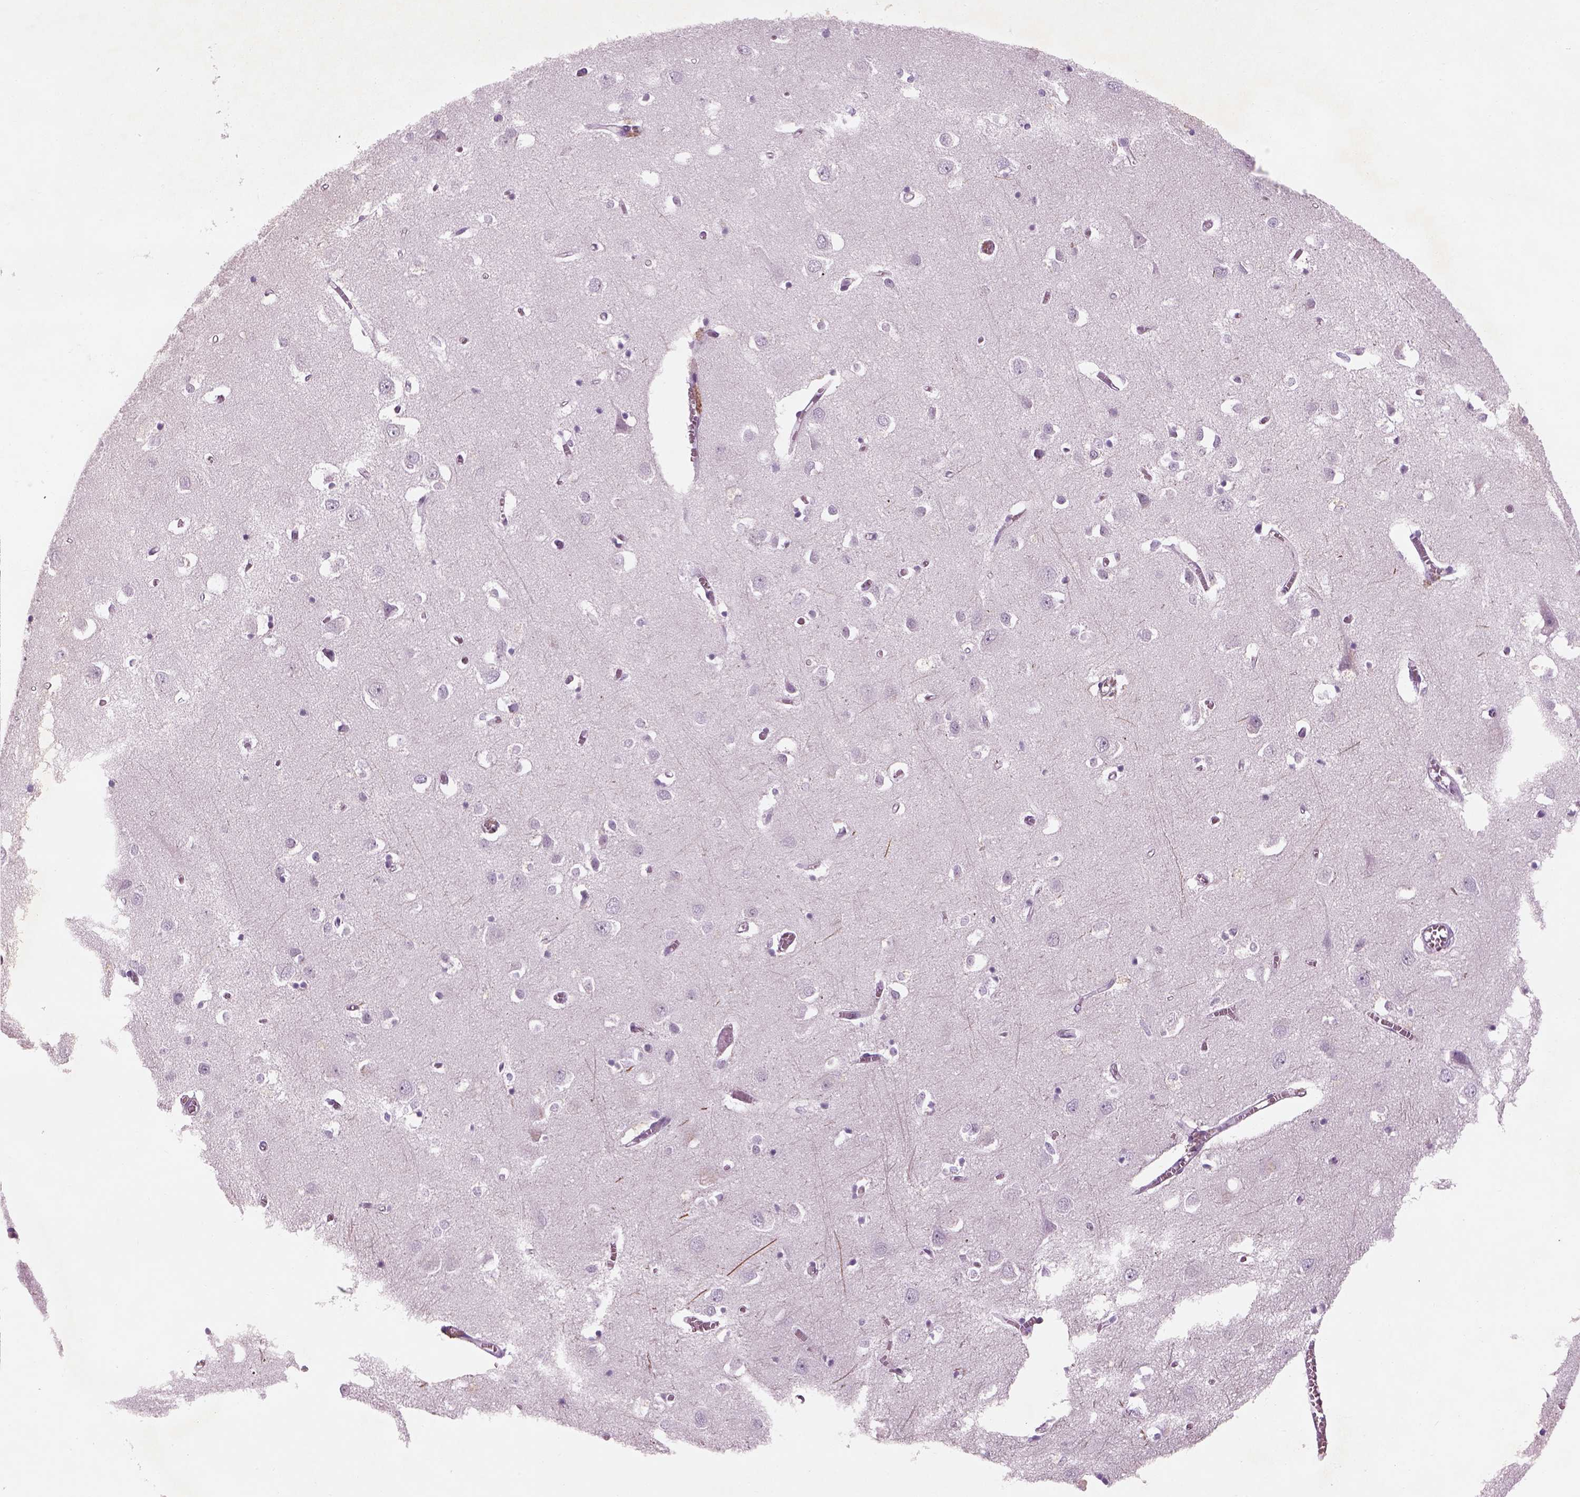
{"staining": {"intensity": "negative", "quantity": "none", "location": "none"}, "tissue": "cerebral cortex", "cell_type": "Endothelial cells", "image_type": "normal", "snomed": [{"axis": "morphology", "description": "Normal tissue, NOS"}, {"axis": "topography", "description": "Cerebral cortex"}], "caption": "IHC histopathology image of unremarkable cerebral cortex: human cerebral cortex stained with DAB reveals no significant protein positivity in endothelial cells.", "gene": "PABPC1L2A", "patient": {"sex": "male", "age": 70}}